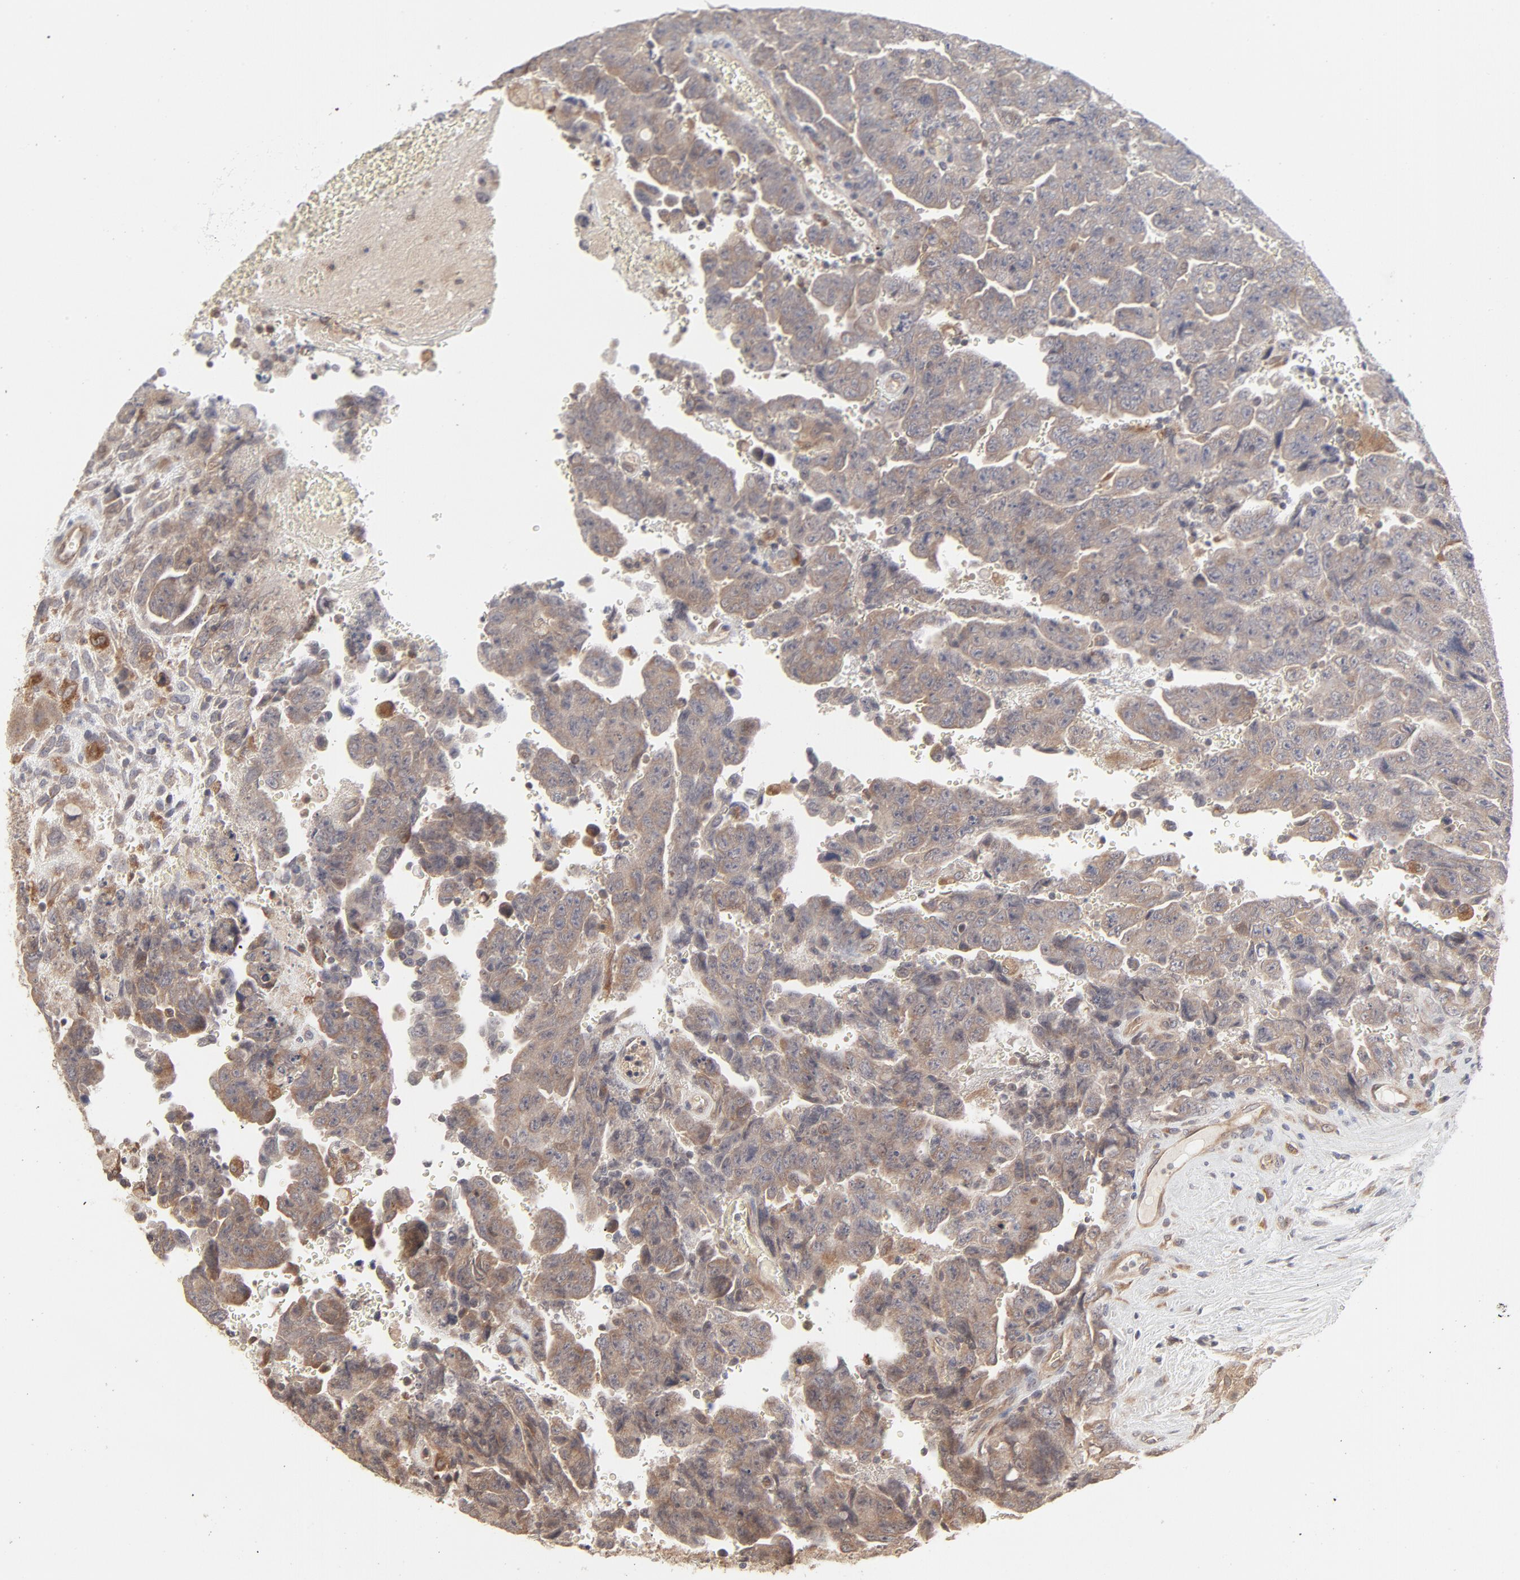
{"staining": {"intensity": "moderate", "quantity": ">75%", "location": "cytoplasmic/membranous"}, "tissue": "testis cancer", "cell_type": "Tumor cells", "image_type": "cancer", "snomed": [{"axis": "morphology", "description": "Carcinoma, Embryonal, NOS"}, {"axis": "topography", "description": "Testis"}], "caption": "Protein expression by immunohistochemistry (IHC) displays moderate cytoplasmic/membranous staining in about >75% of tumor cells in embryonal carcinoma (testis). The staining was performed using DAB (3,3'-diaminobenzidine) to visualize the protein expression in brown, while the nuclei were stained in blue with hematoxylin (Magnification: 20x).", "gene": "RAB5C", "patient": {"sex": "male", "age": 28}}